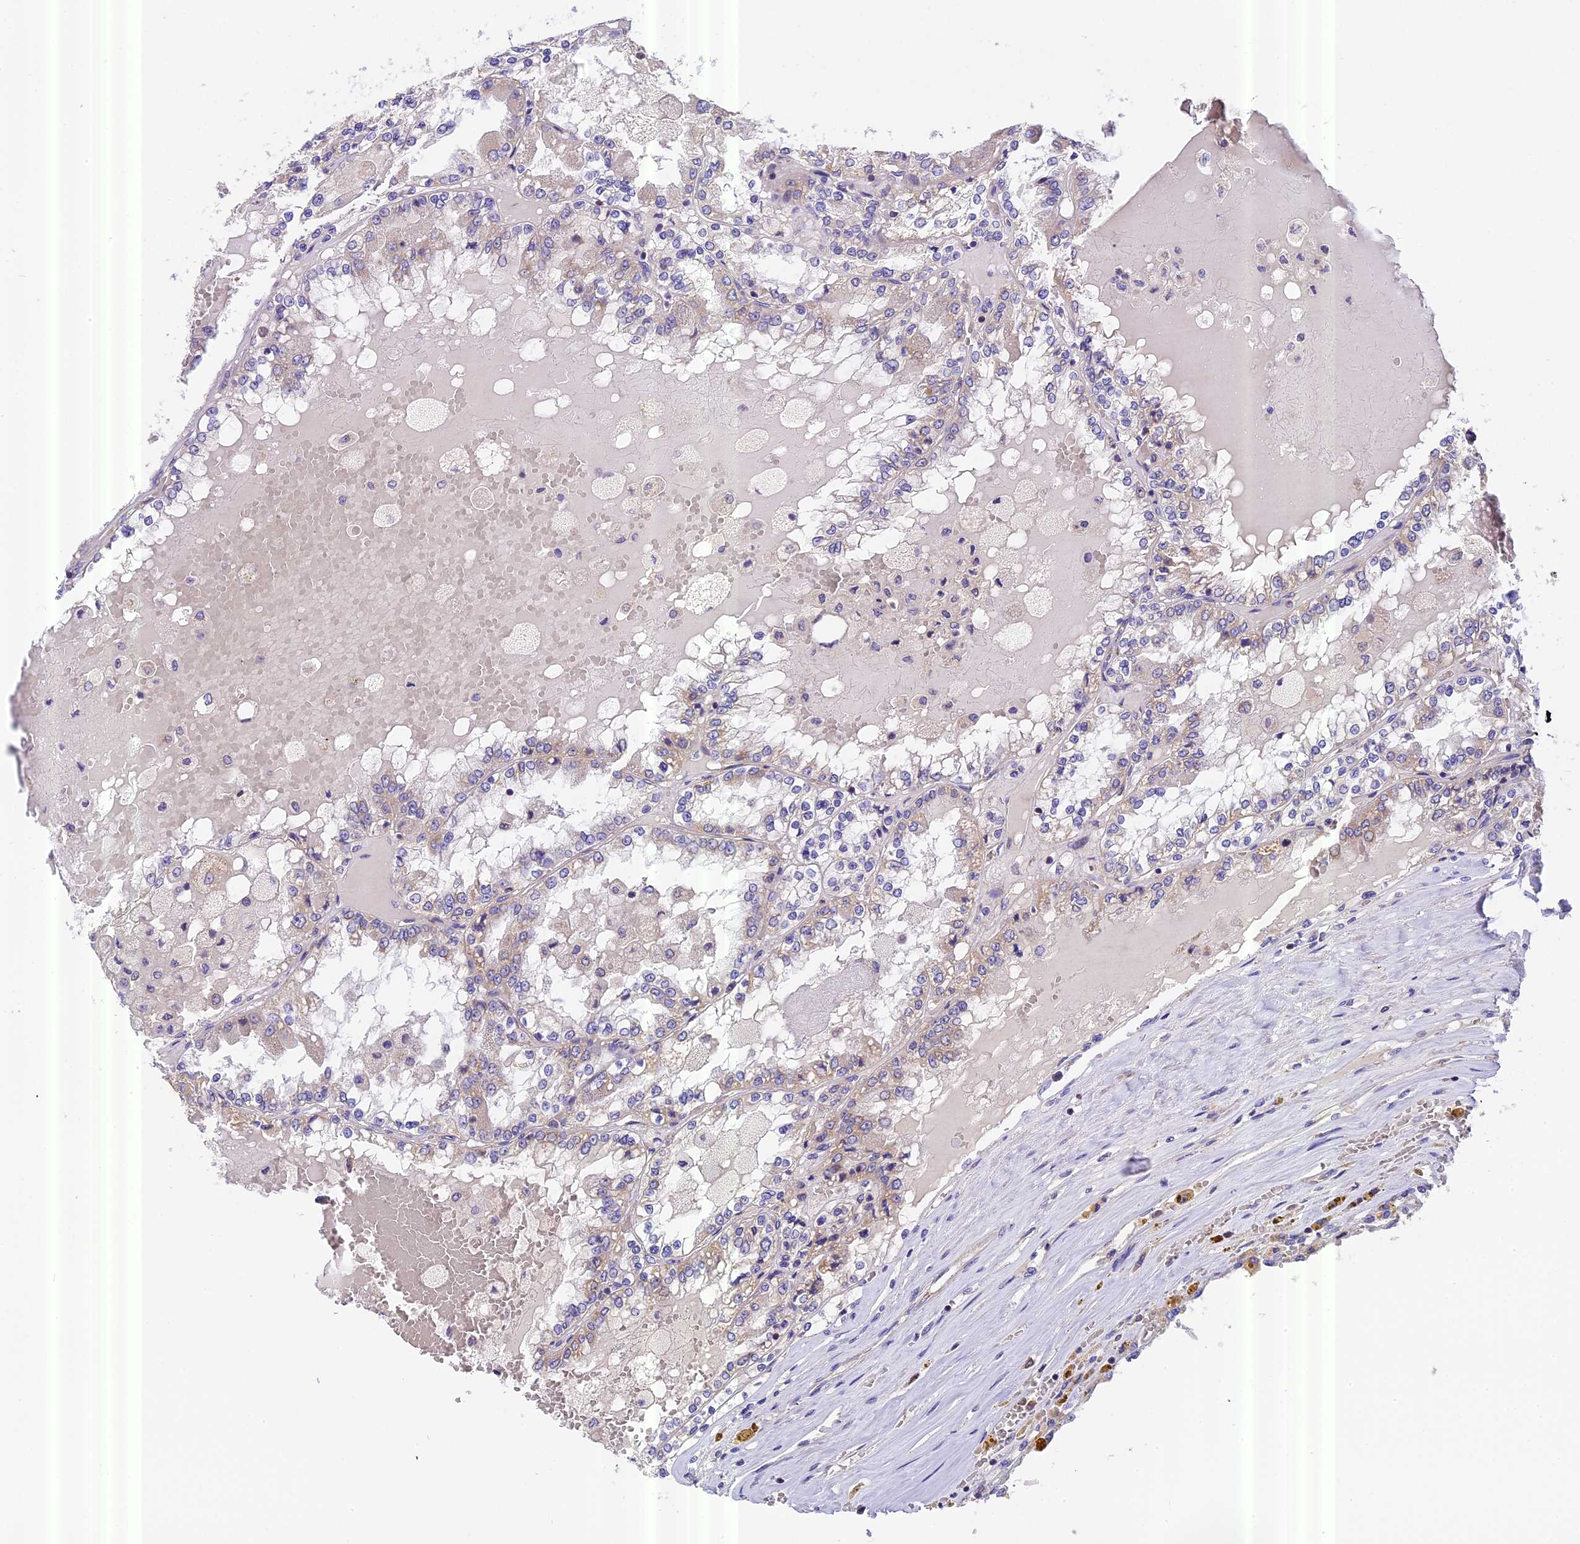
{"staining": {"intensity": "negative", "quantity": "none", "location": "none"}, "tissue": "renal cancer", "cell_type": "Tumor cells", "image_type": "cancer", "snomed": [{"axis": "morphology", "description": "Adenocarcinoma, NOS"}, {"axis": "topography", "description": "Kidney"}], "caption": "Renal adenocarcinoma stained for a protein using immunohistochemistry exhibits no positivity tumor cells.", "gene": "MGME1", "patient": {"sex": "female", "age": 56}}